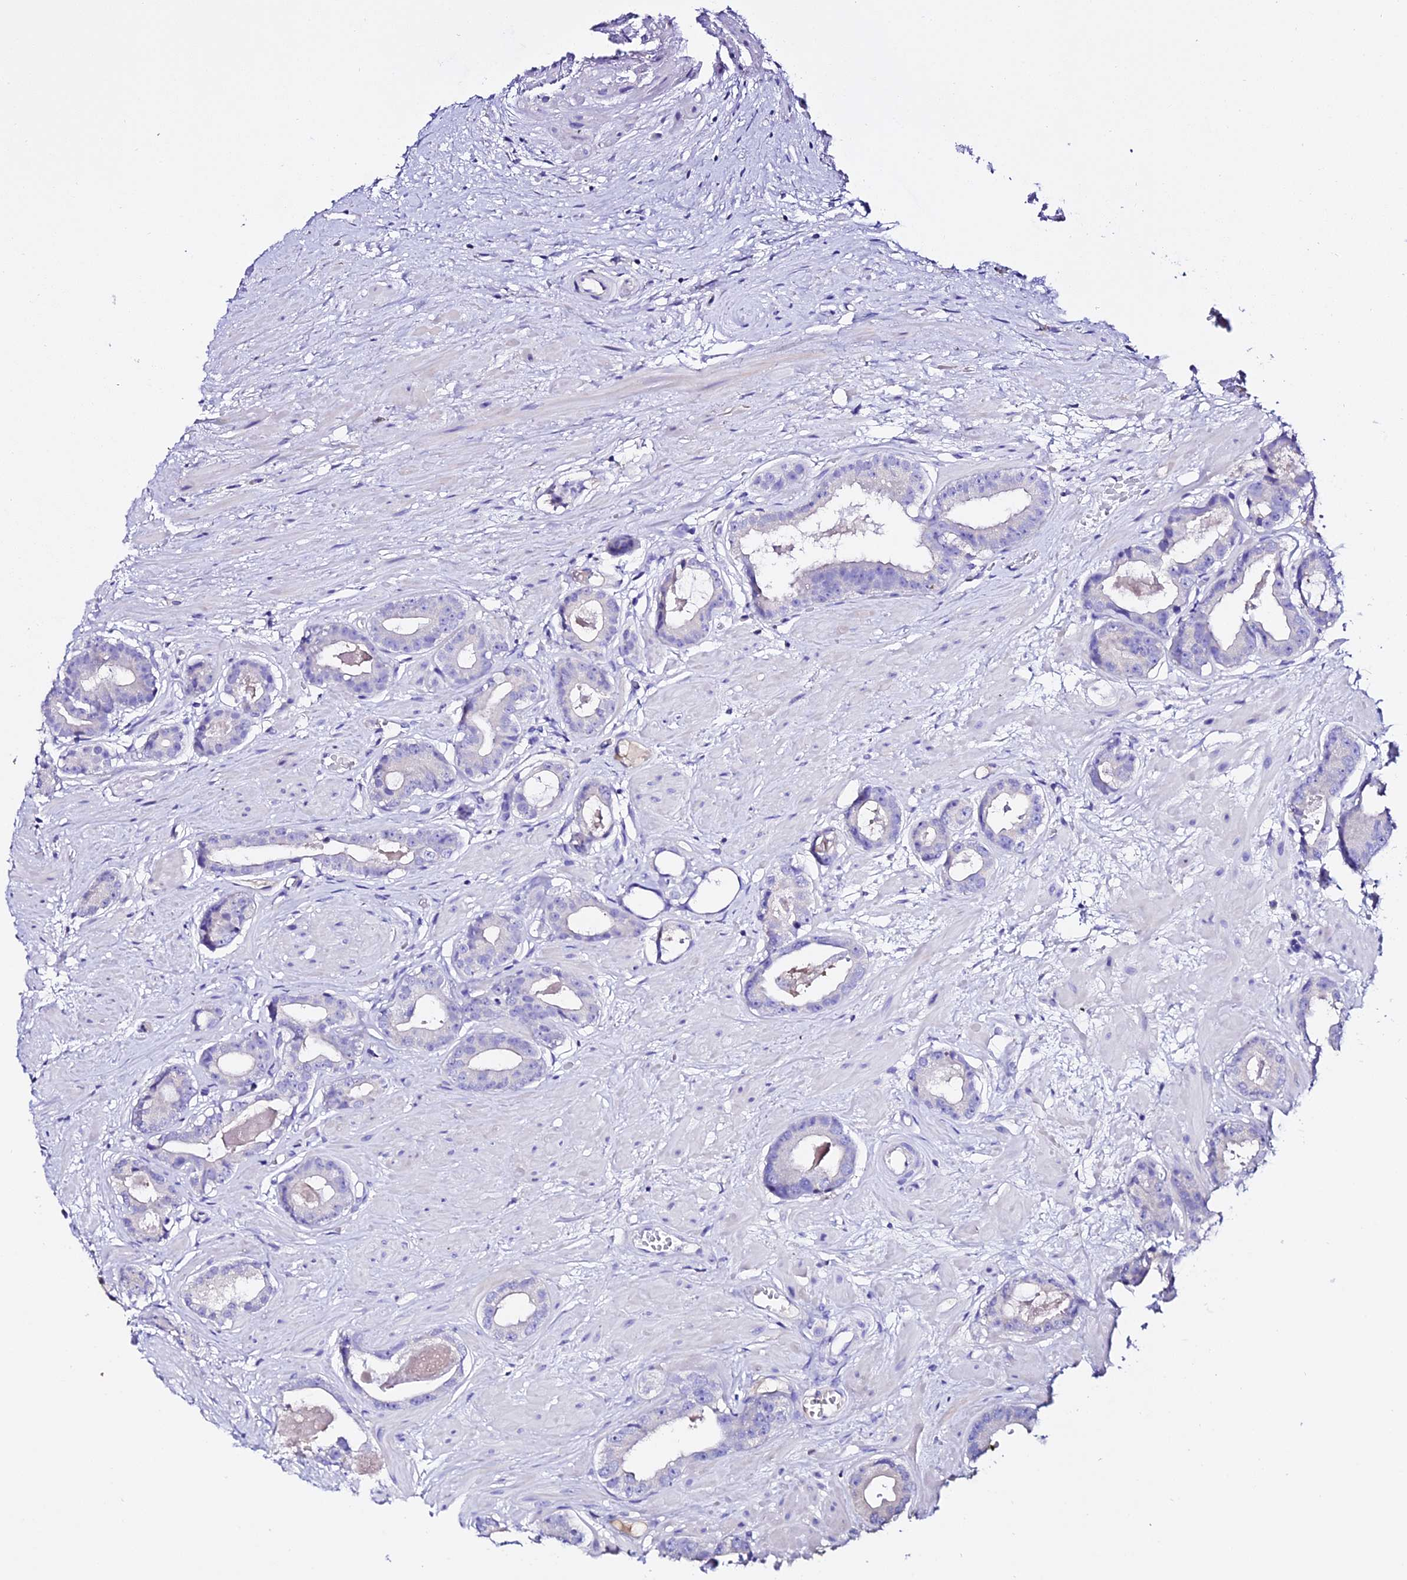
{"staining": {"intensity": "negative", "quantity": "none", "location": "none"}, "tissue": "prostate cancer", "cell_type": "Tumor cells", "image_type": "cancer", "snomed": [{"axis": "morphology", "description": "Adenocarcinoma, Low grade"}, {"axis": "topography", "description": "Prostate"}], "caption": "Immunohistochemical staining of prostate cancer (low-grade adenocarcinoma) exhibits no significant positivity in tumor cells. (DAB immunohistochemistry (IHC), high magnification).", "gene": "TMEM117", "patient": {"sex": "male", "age": 64}}